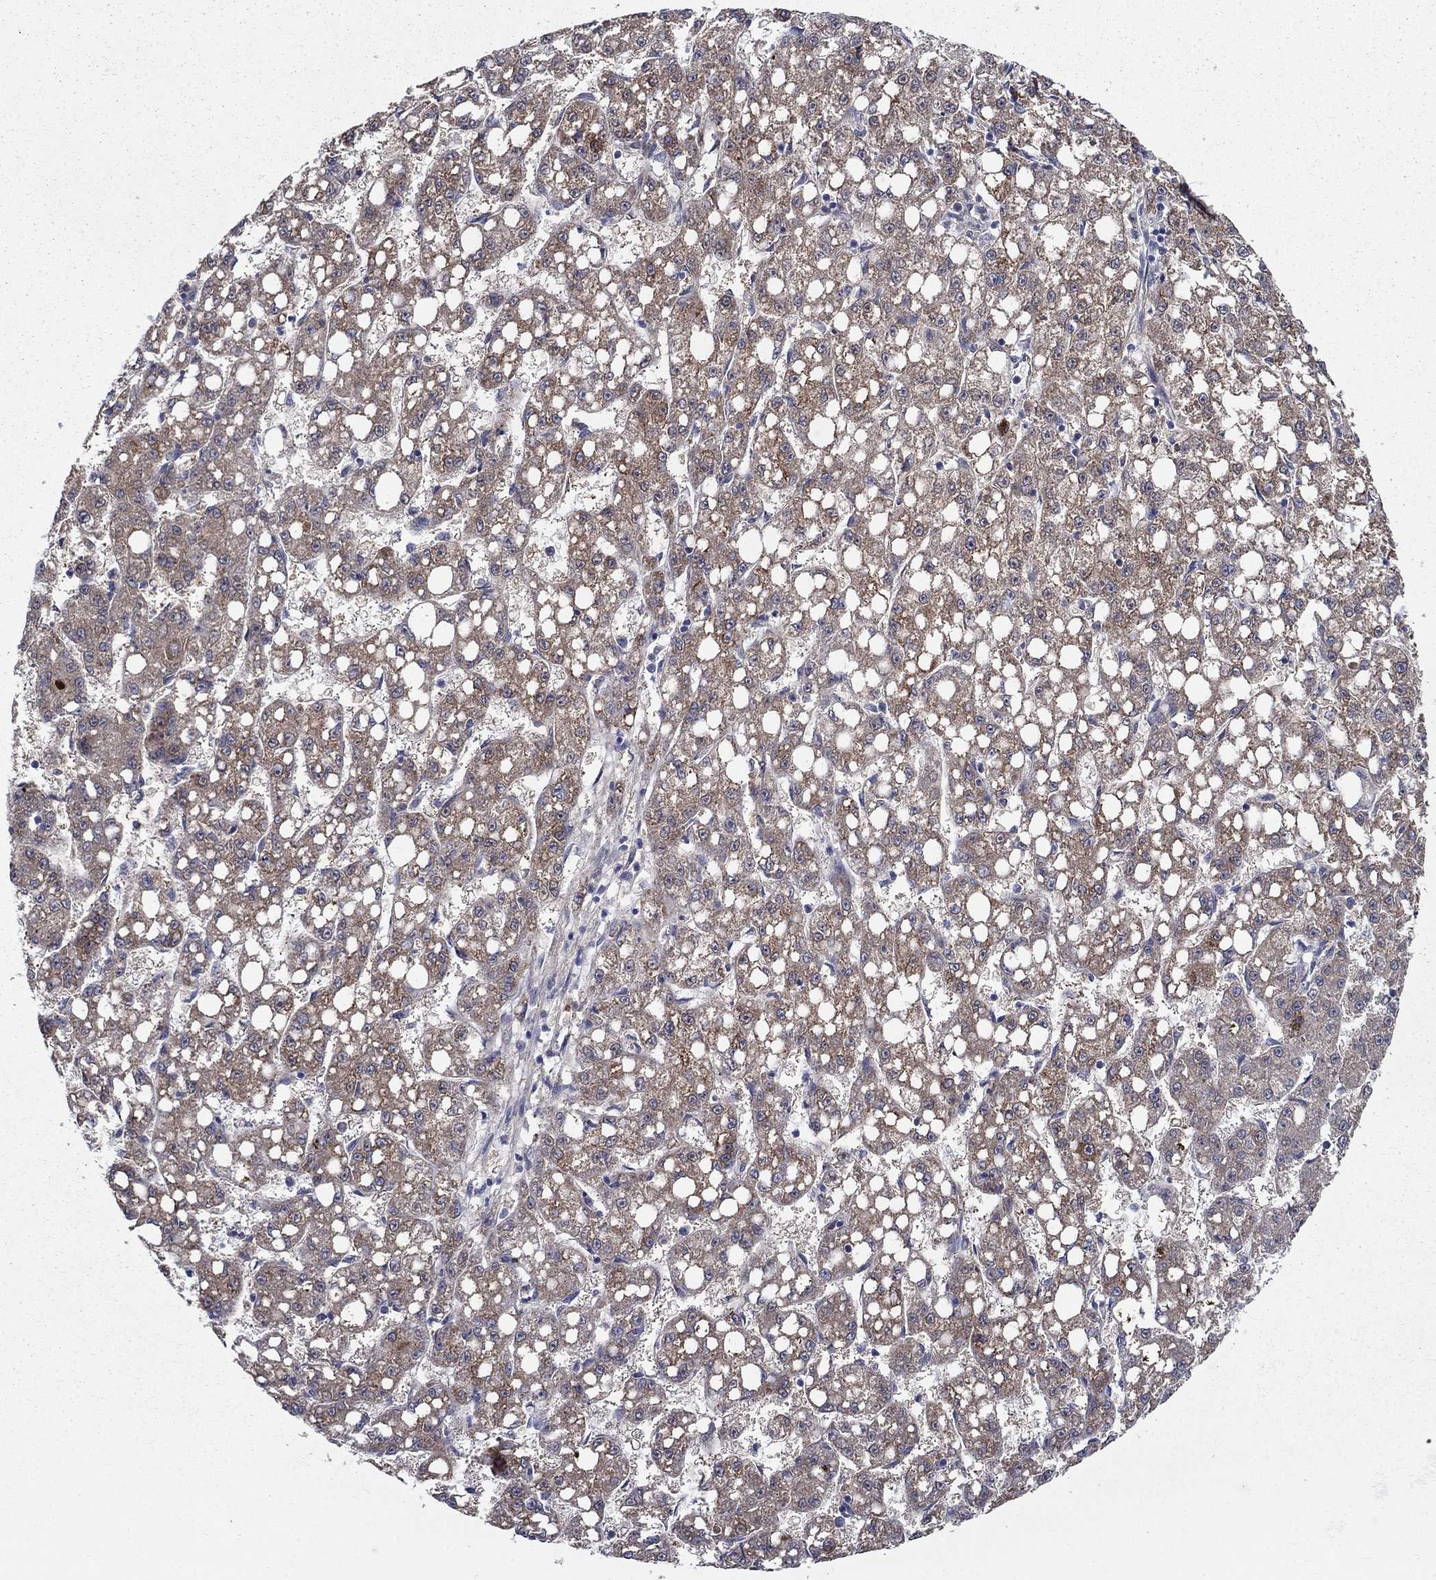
{"staining": {"intensity": "moderate", "quantity": "<25%", "location": "cytoplasmic/membranous"}, "tissue": "liver cancer", "cell_type": "Tumor cells", "image_type": "cancer", "snomed": [{"axis": "morphology", "description": "Carcinoma, Hepatocellular, NOS"}, {"axis": "topography", "description": "Liver"}], "caption": "Protein staining by immunohistochemistry (IHC) demonstrates moderate cytoplasmic/membranous positivity in approximately <25% of tumor cells in liver hepatocellular carcinoma. The staining was performed using DAB (3,3'-diaminobenzidine), with brown indicating positive protein expression. Nuclei are stained blue with hematoxylin.", "gene": "LACTB2", "patient": {"sex": "female", "age": 65}}